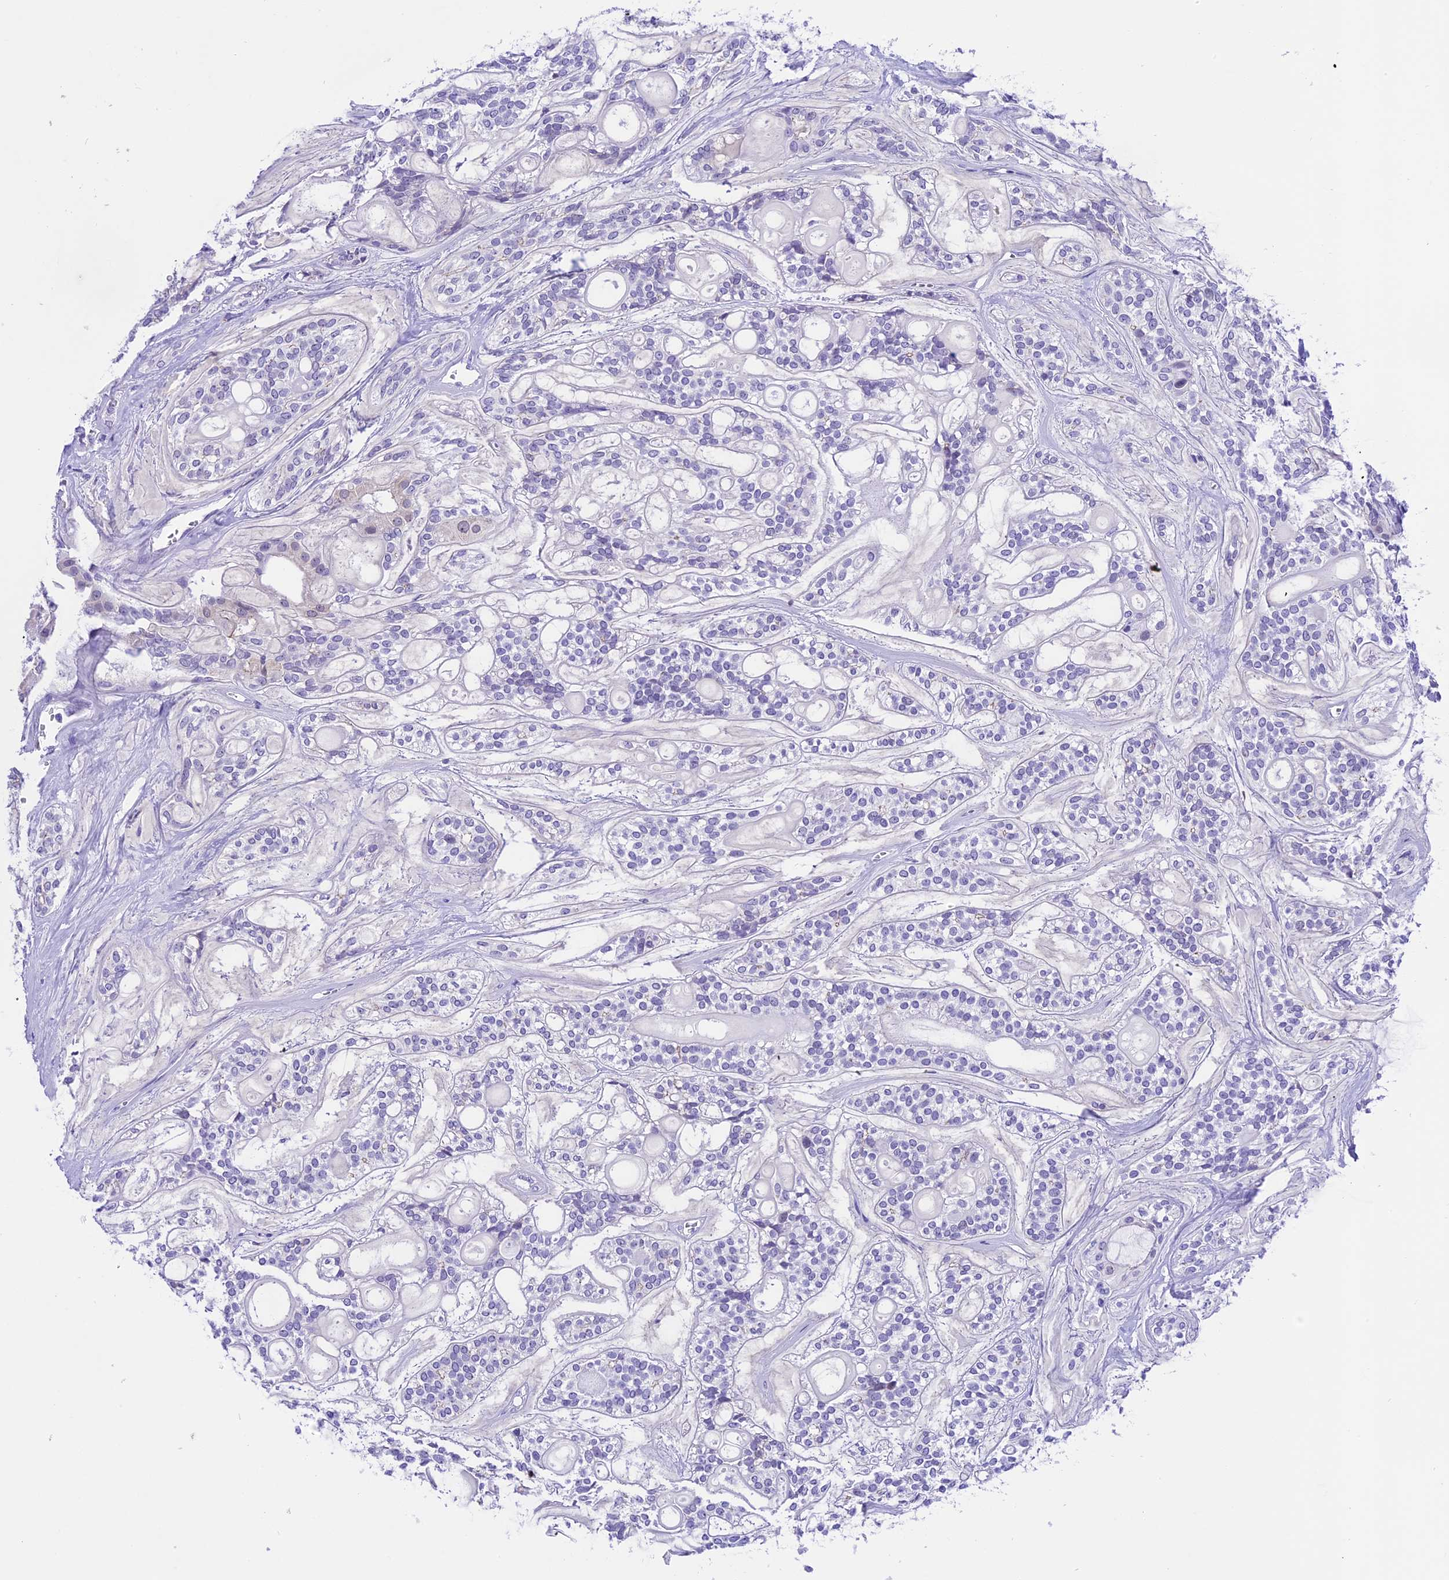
{"staining": {"intensity": "negative", "quantity": "none", "location": "none"}, "tissue": "head and neck cancer", "cell_type": "Tumor cells", "image_type": "cancer", "snomed": [{"axis": "morphology", "description": "Adenocarcinoma, NOS"}, {"axis": "topography", "description": "Head-Neck"}], "caption": "Photomicrograph shows no significant protein positivity in tumor cells of head and neck cancer.", "gene": "PRR15", "patient": {"sex": "male", "age": 66}}